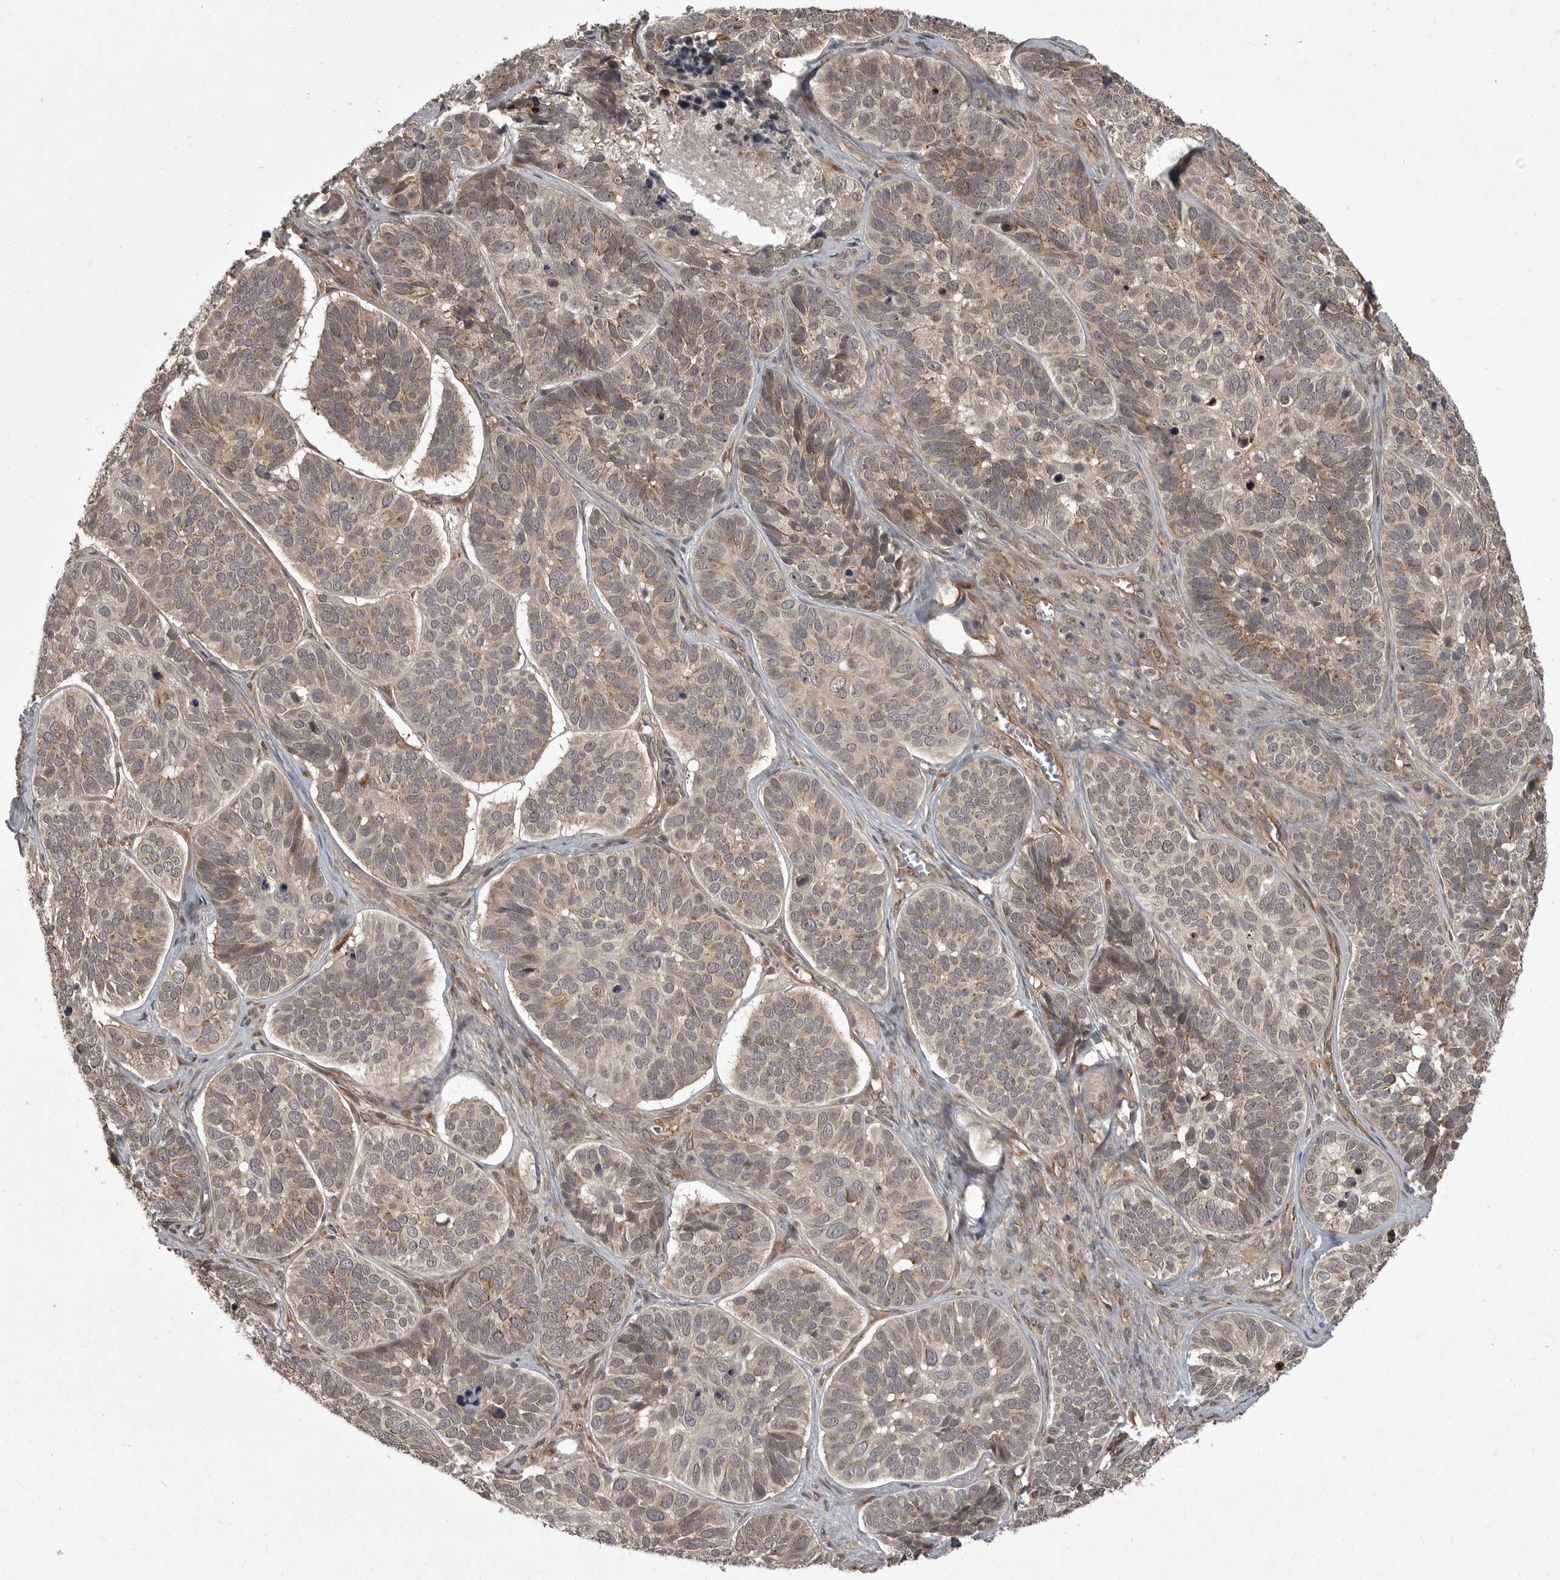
{"staining": {"intensity": "moderate", "quantity": "25%-75%", "location": "cytoplasmic/membranous"}, "tissue": "skin cancer", "cell_type": "Tumor cells", "image_type": "cancer", "snomed": [{"axis": "morphology", "description": "Basal cell carcinoma"}, {"axis": "topography", "description": "Skin"}], "caption": "Skin basal cell carcinoma stained with immunohistochemistry (IHC) exhibits moderate cytoplasmic/membranous staining in about 25%-75% of tumor cells. The staining was performed using DAB, with brown indicating positive protein expression. Nuclei are stained blue with hematoxylin.", "gene": "DNAJC8", "patient": {"sex": "male", "age": 62}}